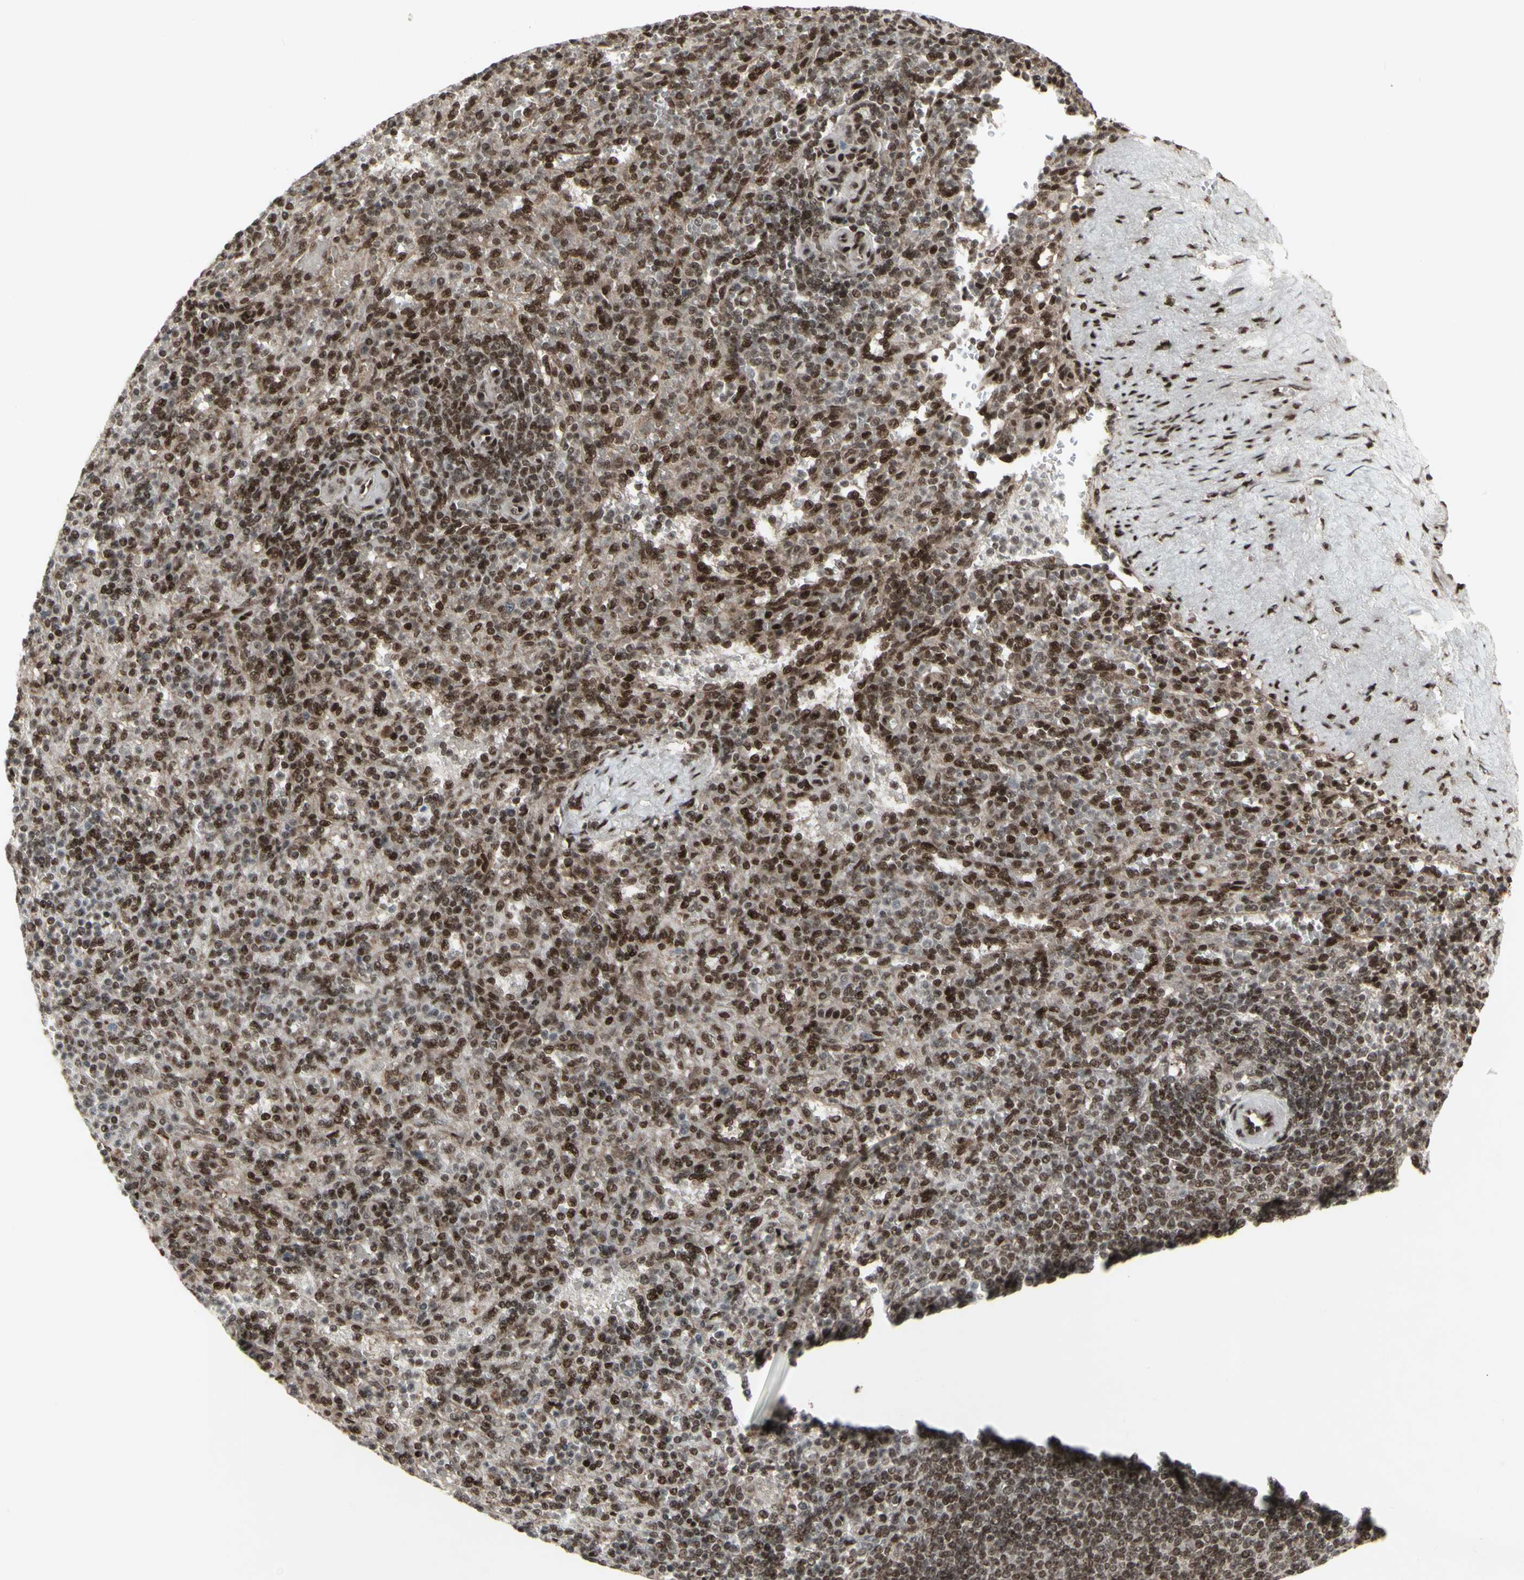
{"staining": {"intensity": "moderate", "quantity": ">75%", "location": "cytoplasmic/membranous,nuclear"}, "tissue": "spleen", "cell_type": "Cells in red pulp", "image_type": "normal", "snomed": [{"axis": "morphology", "description": "Normal tissue, NOS"}, {"axis": "topography", "description": "Spleen"}], "caption": "Benign spleen was stained to show a protein in brown. There is medium levels of moderate cytoplasmic/membranous,nuclear positivity in about >75% of cells in red pulp. (DAB IHC, brown staining for protein, blue staining for nuclei).", "gene": "CBX1", "patient": {"sex": "female", "age": 74}}